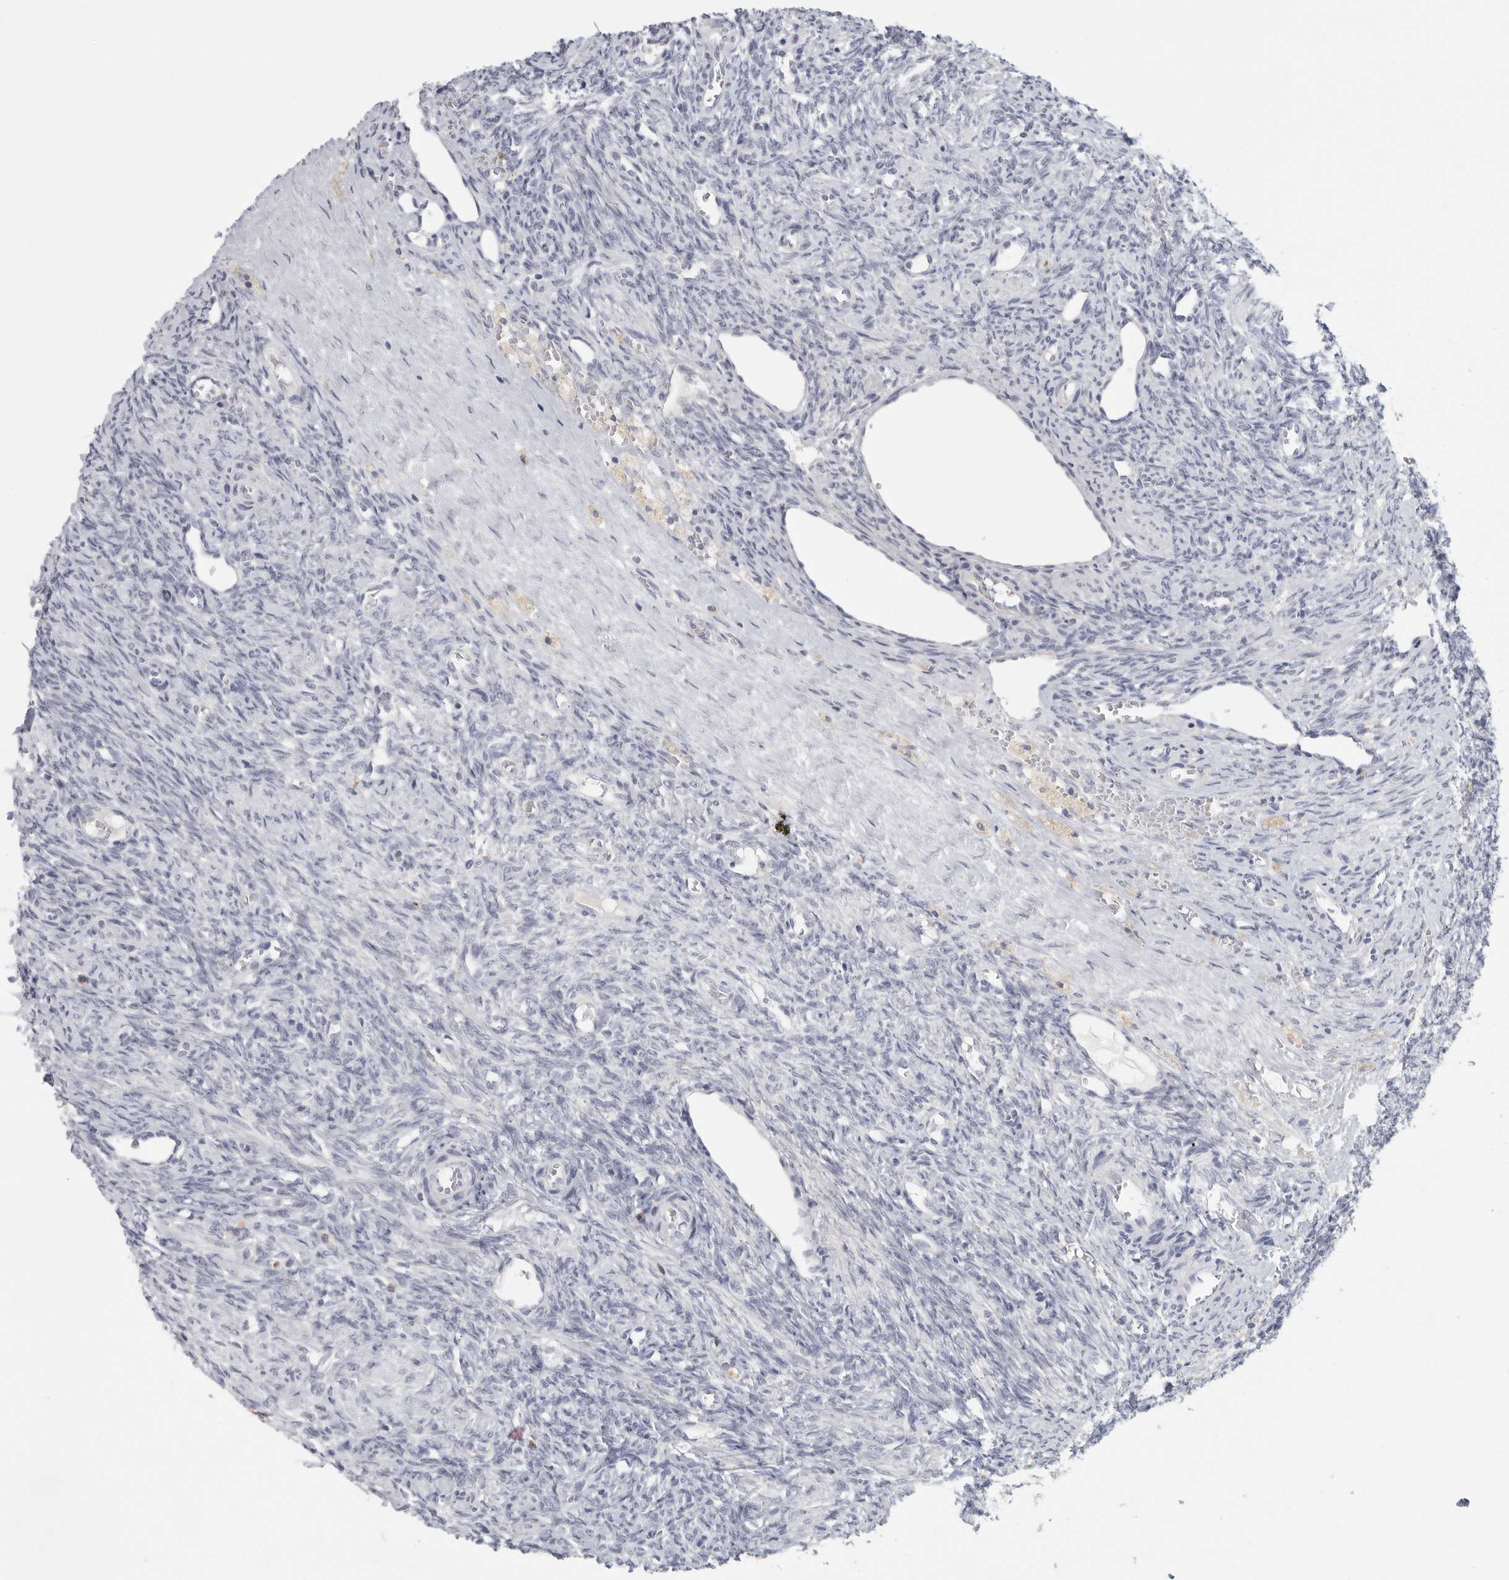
{"staining": {"intensity": "negative", "quantity": "none", "location": "none"}, "tissue": "ovary", "cell_type": "Follicle cells", "image_type": "normal", "snomed": [{"axis": "morphology", "description": "Normal tissue, NOS"}, {"axis": "topography", "description": "Ovary"}], "caption": "Follicle cells show no significant protein staining in unremarkable ovary.", "gene": "DNAJC11", "patient": {"sex": "female", "age": 41}}